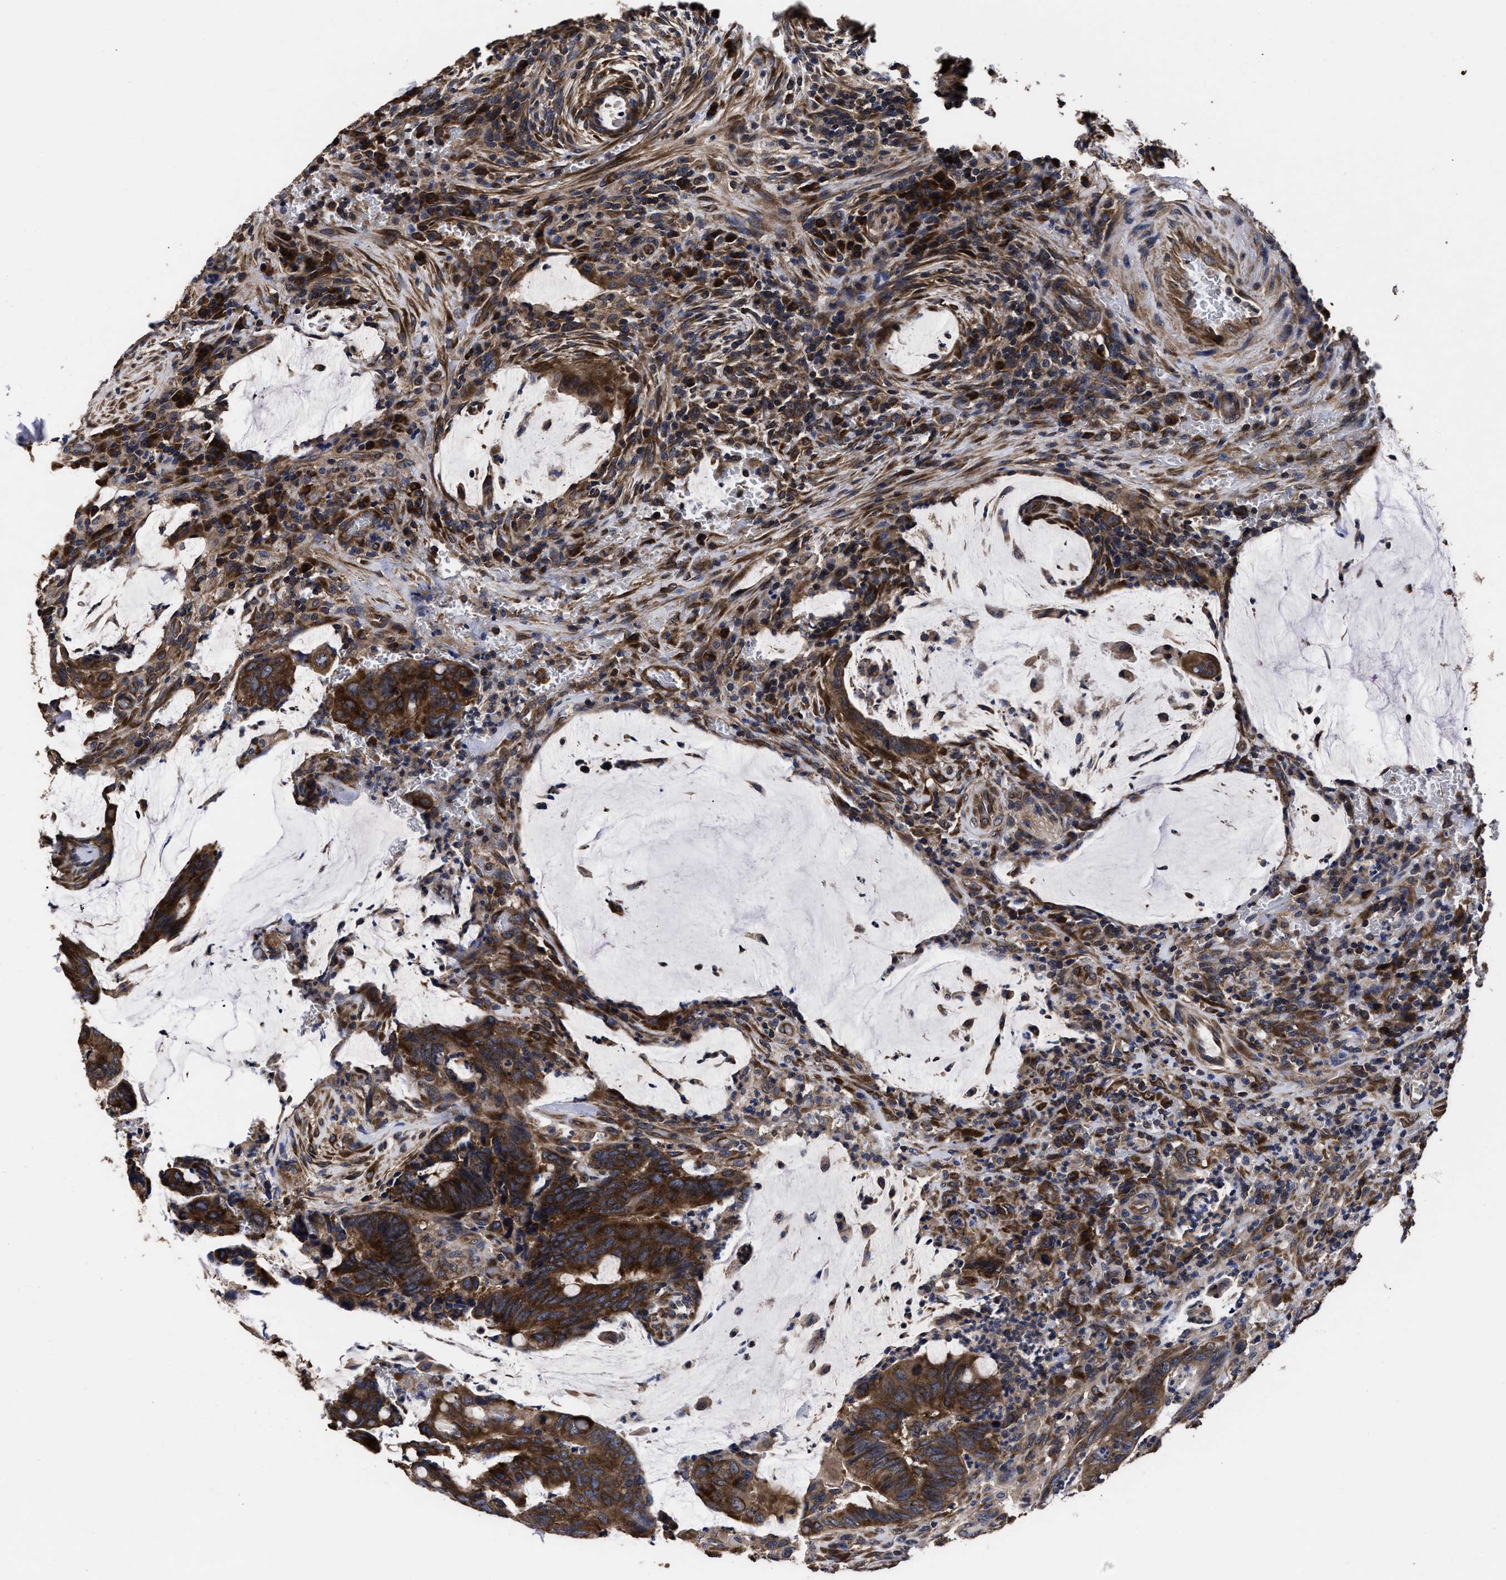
{"staining": {"intensity": "strong", "quantity": ">75%", "location": "cytoplasmic/membranous"}, "tissue": "colorectal cancer", "cell_type": "Tumor cells", "image_type": "cancer", "snomed": [{"axis": "morphology", "description": "Normal tissue, NOS"}, {"axis": "morphology", "description": "Adenocarcinoma, NOS"}, {"axis": "topography", "description": "Rectum"}, {"axis": "topography", "description": "Peripheral nerve tissue"}], "caption": "The image displays a brown stain indicating the presence of a protein in the cytoplasmic/membranous of tumor cells in colorectal cancer (adenocarcinoma).", "gene": "AVEN", "patient": {"sex": "male", "age": 92}}